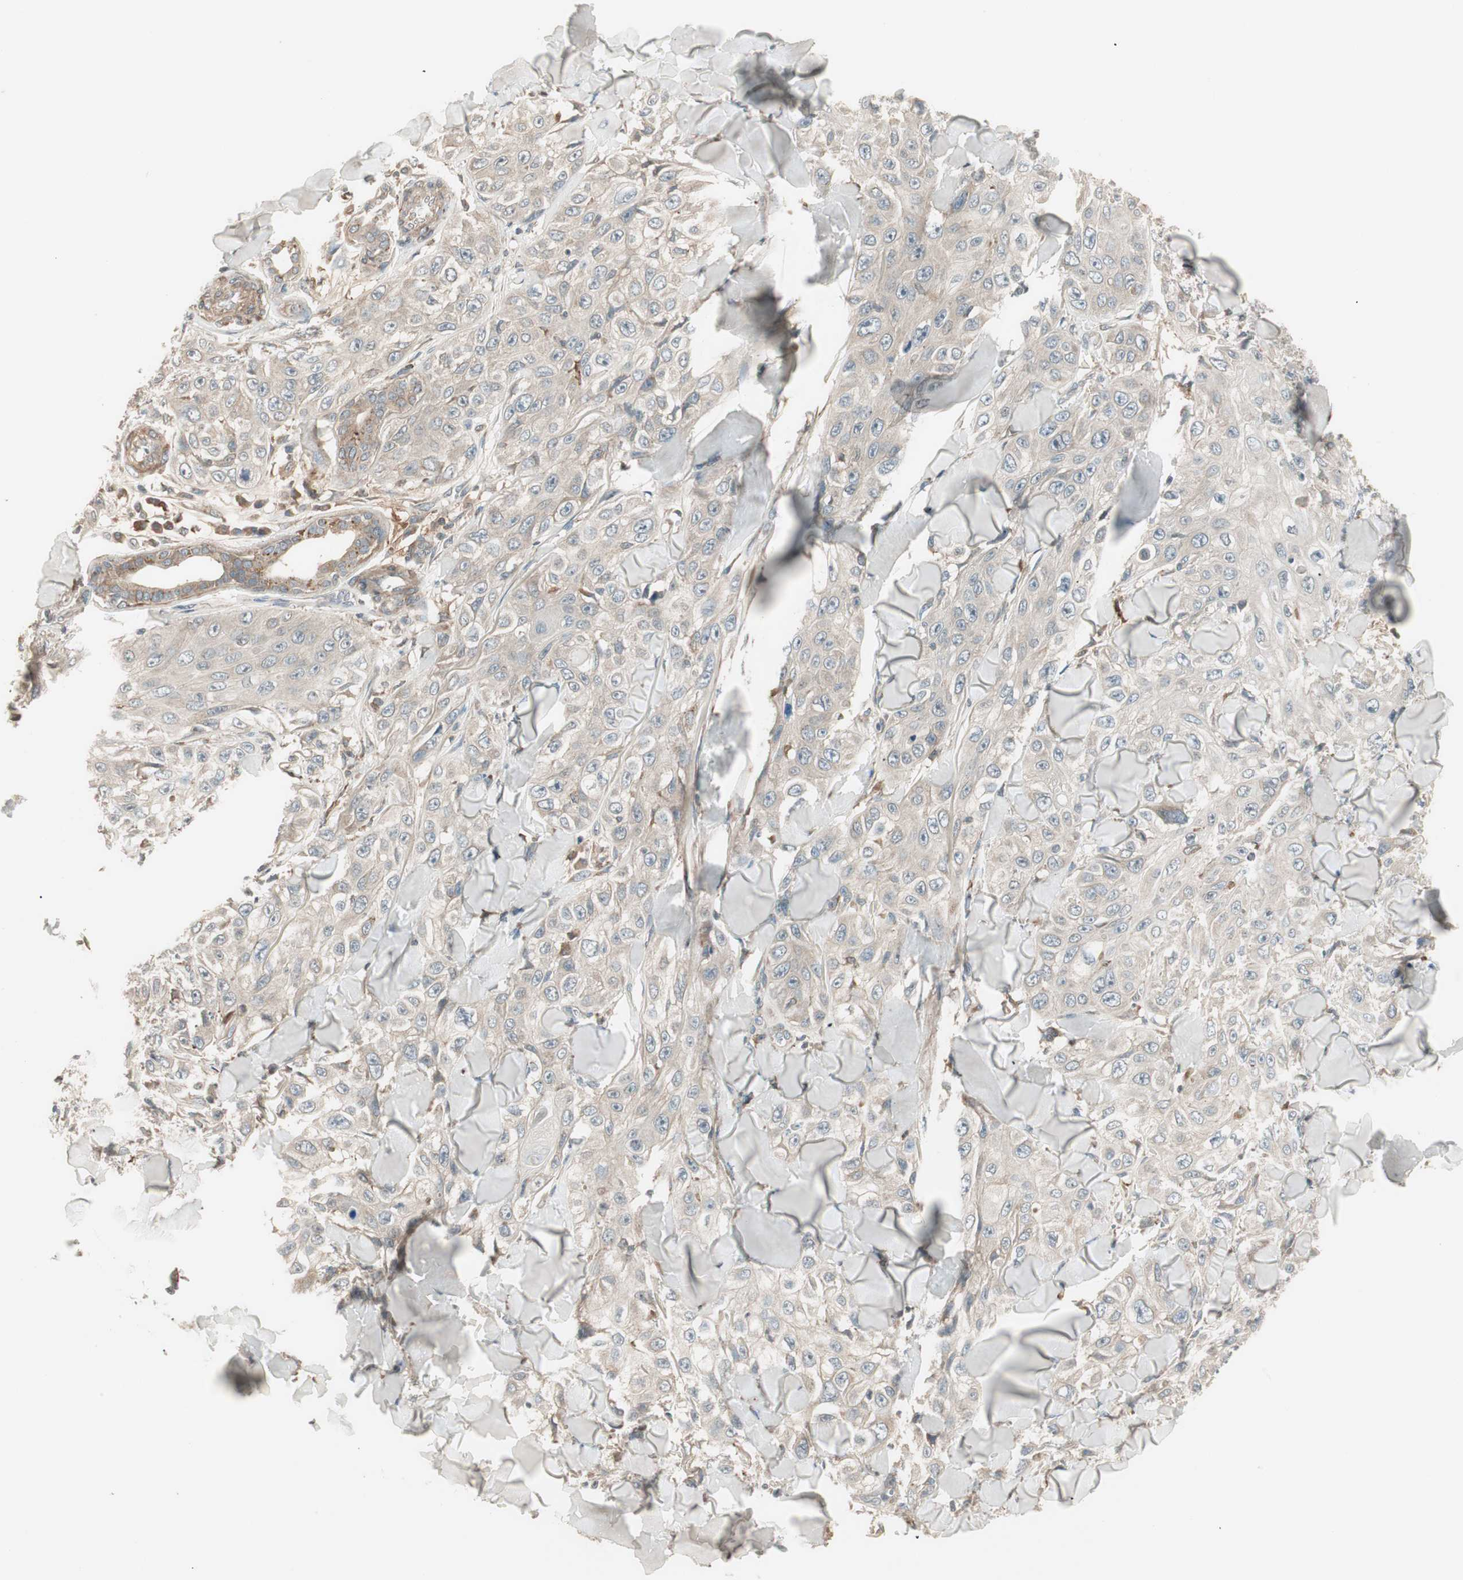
{"staining": {"intensity": "negative", "quantity": "none", "location": "none"}, "tissue": "skin cancer", "cell_type": "Tumor cells", "image_type": "cancer", "snomed": [{"axis": "morphology", "description": "Squamous cell carcinoma, NOS"}, {"axis": "topography", "description": "Skin"}], "caption": "Skin squamous cell carcinoma was stained to show a protein in brown. There is no significant expression in tumor cells. (Stains: DAB (3,3'-diaminobenzidine) immunohistochemistry (IHC) with hematoxylin counter stain, Microscopy: brightfield microscopy at high magnification).", "gene": "SFRP1", "patient": {"sex": "male", "age": 86}}